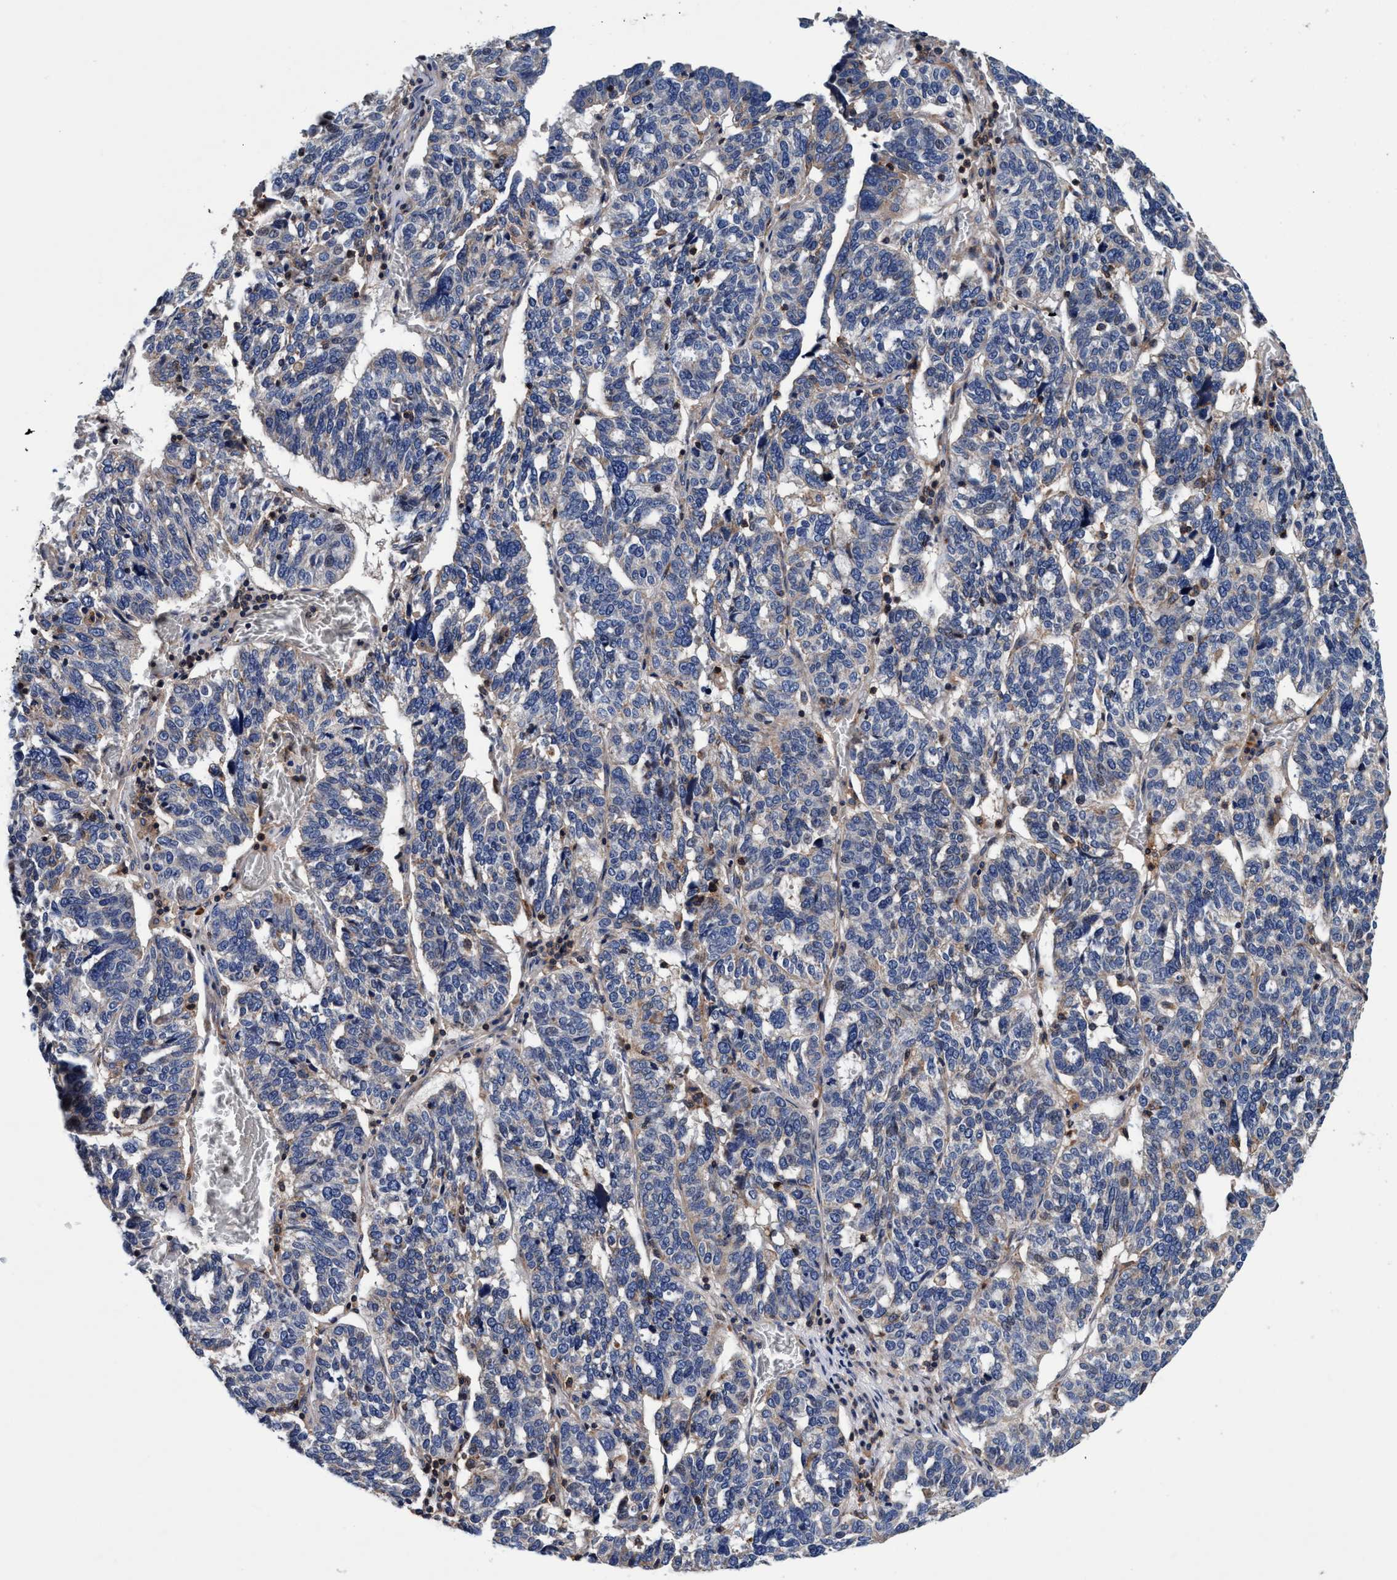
{"staining": {"intensity": "negative", "quantity": "none", "location": "none"}, "tissue": "ovarian cancer", "cell_type": "Tumor cells", "image_type": "cancer", "snomed": [{"axis": "morphology", "description": "Cystadenocarcinoma, serous, NOS"}, {"axis": "topography", "description": "Ovary"}], "caption": "High power microscopy photomicrograph of an immunohistochemistry photomicrograph of ovarian cancer (serous cystadenocarcinoma), revealing no significant staining in tumor cells.", "gene": "RNF208", "patient": {"sex": "female", "age": 59}}